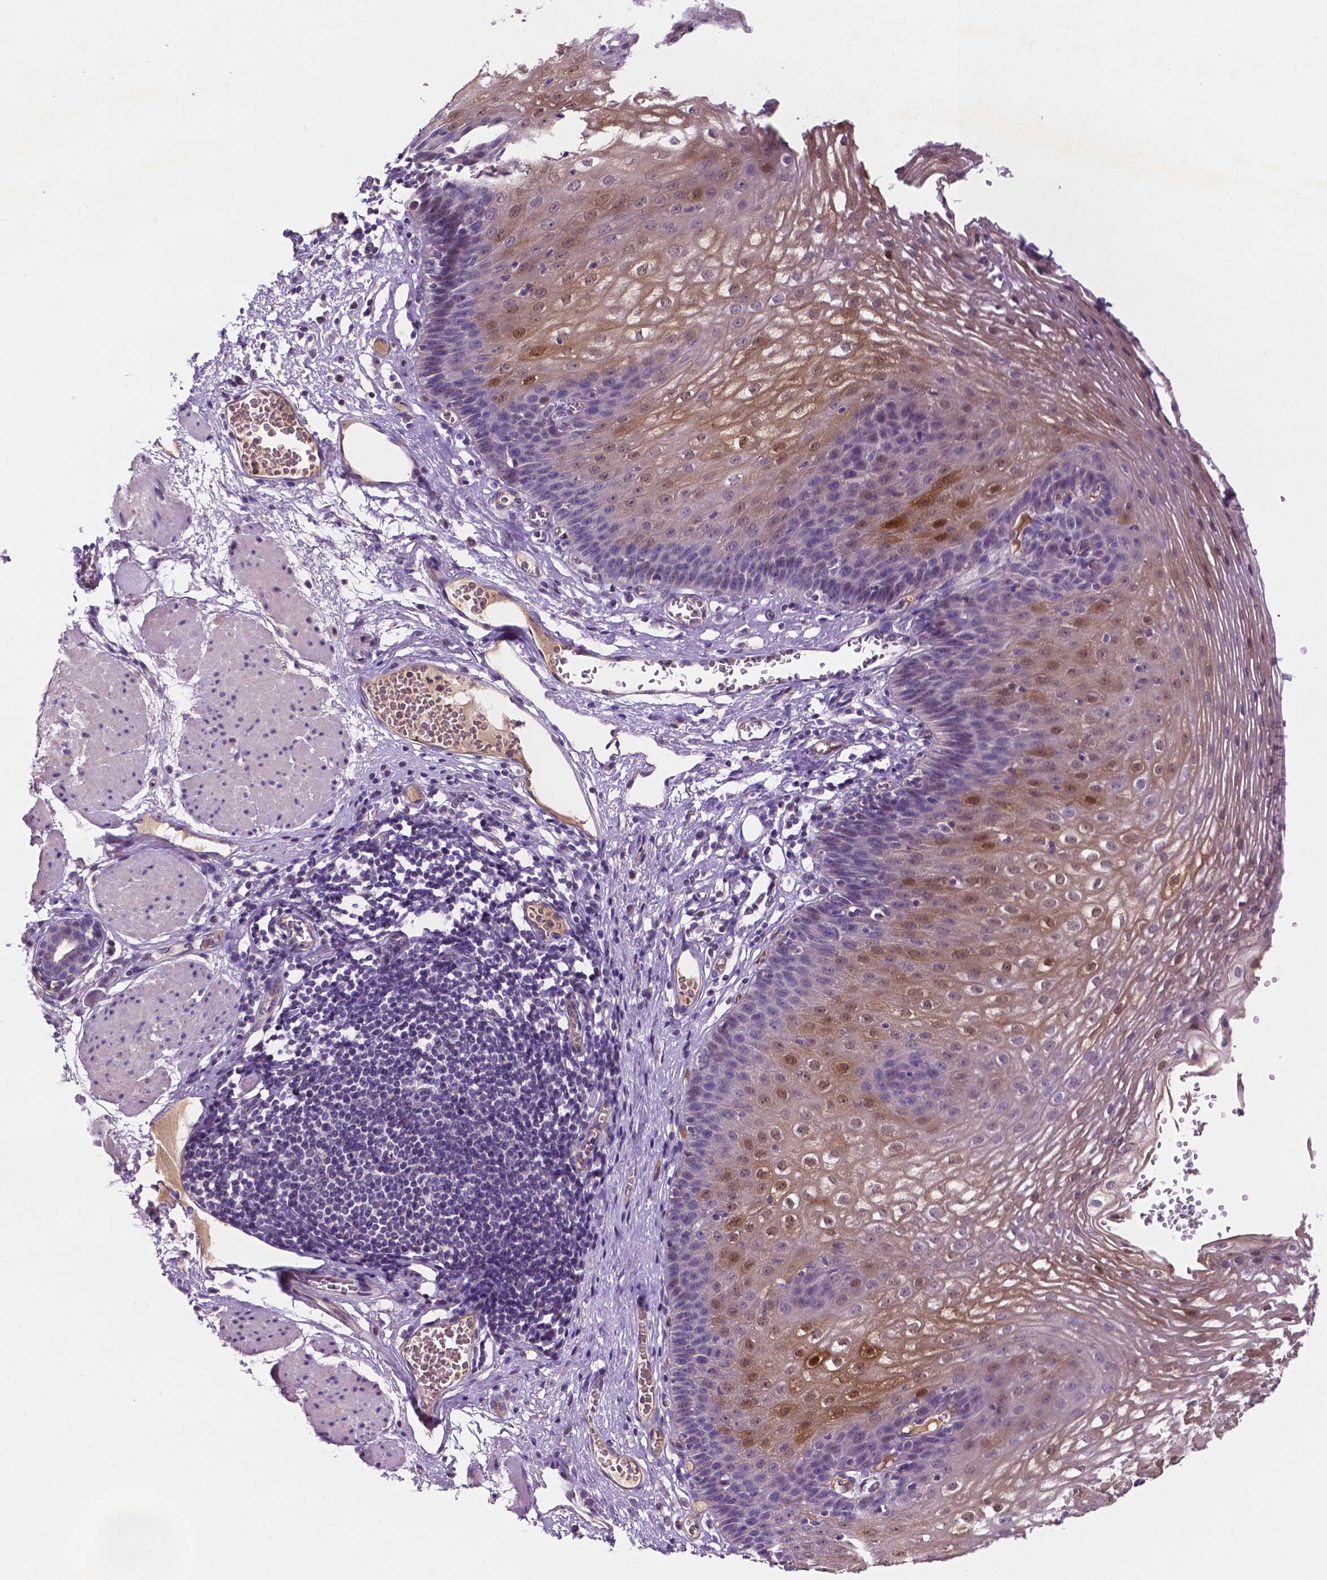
{"staining": {"intensity": "moderate", "quantity": ">75%", "location": "cytoplasmic/membranous,nuclear"}, "tissue": "esophagus", "cell_type": "Squamous epithelial cells", "image_type": "normal", "snomed": [{"axis": "morphology", "description": "Normal tissue, NOS"}, {"axis": "topography", "description": "Esophagus"}], "caption": "An IHC photomicrograph of unremarkable tissue is shown. Protein staining in brown highlights moderate cytoplasmic/membranous,nuclear positivity in esophagus within squamous epithelial cells.", "gene": "TM4SF20", "patient": {"sex": "male", "age": 72}}